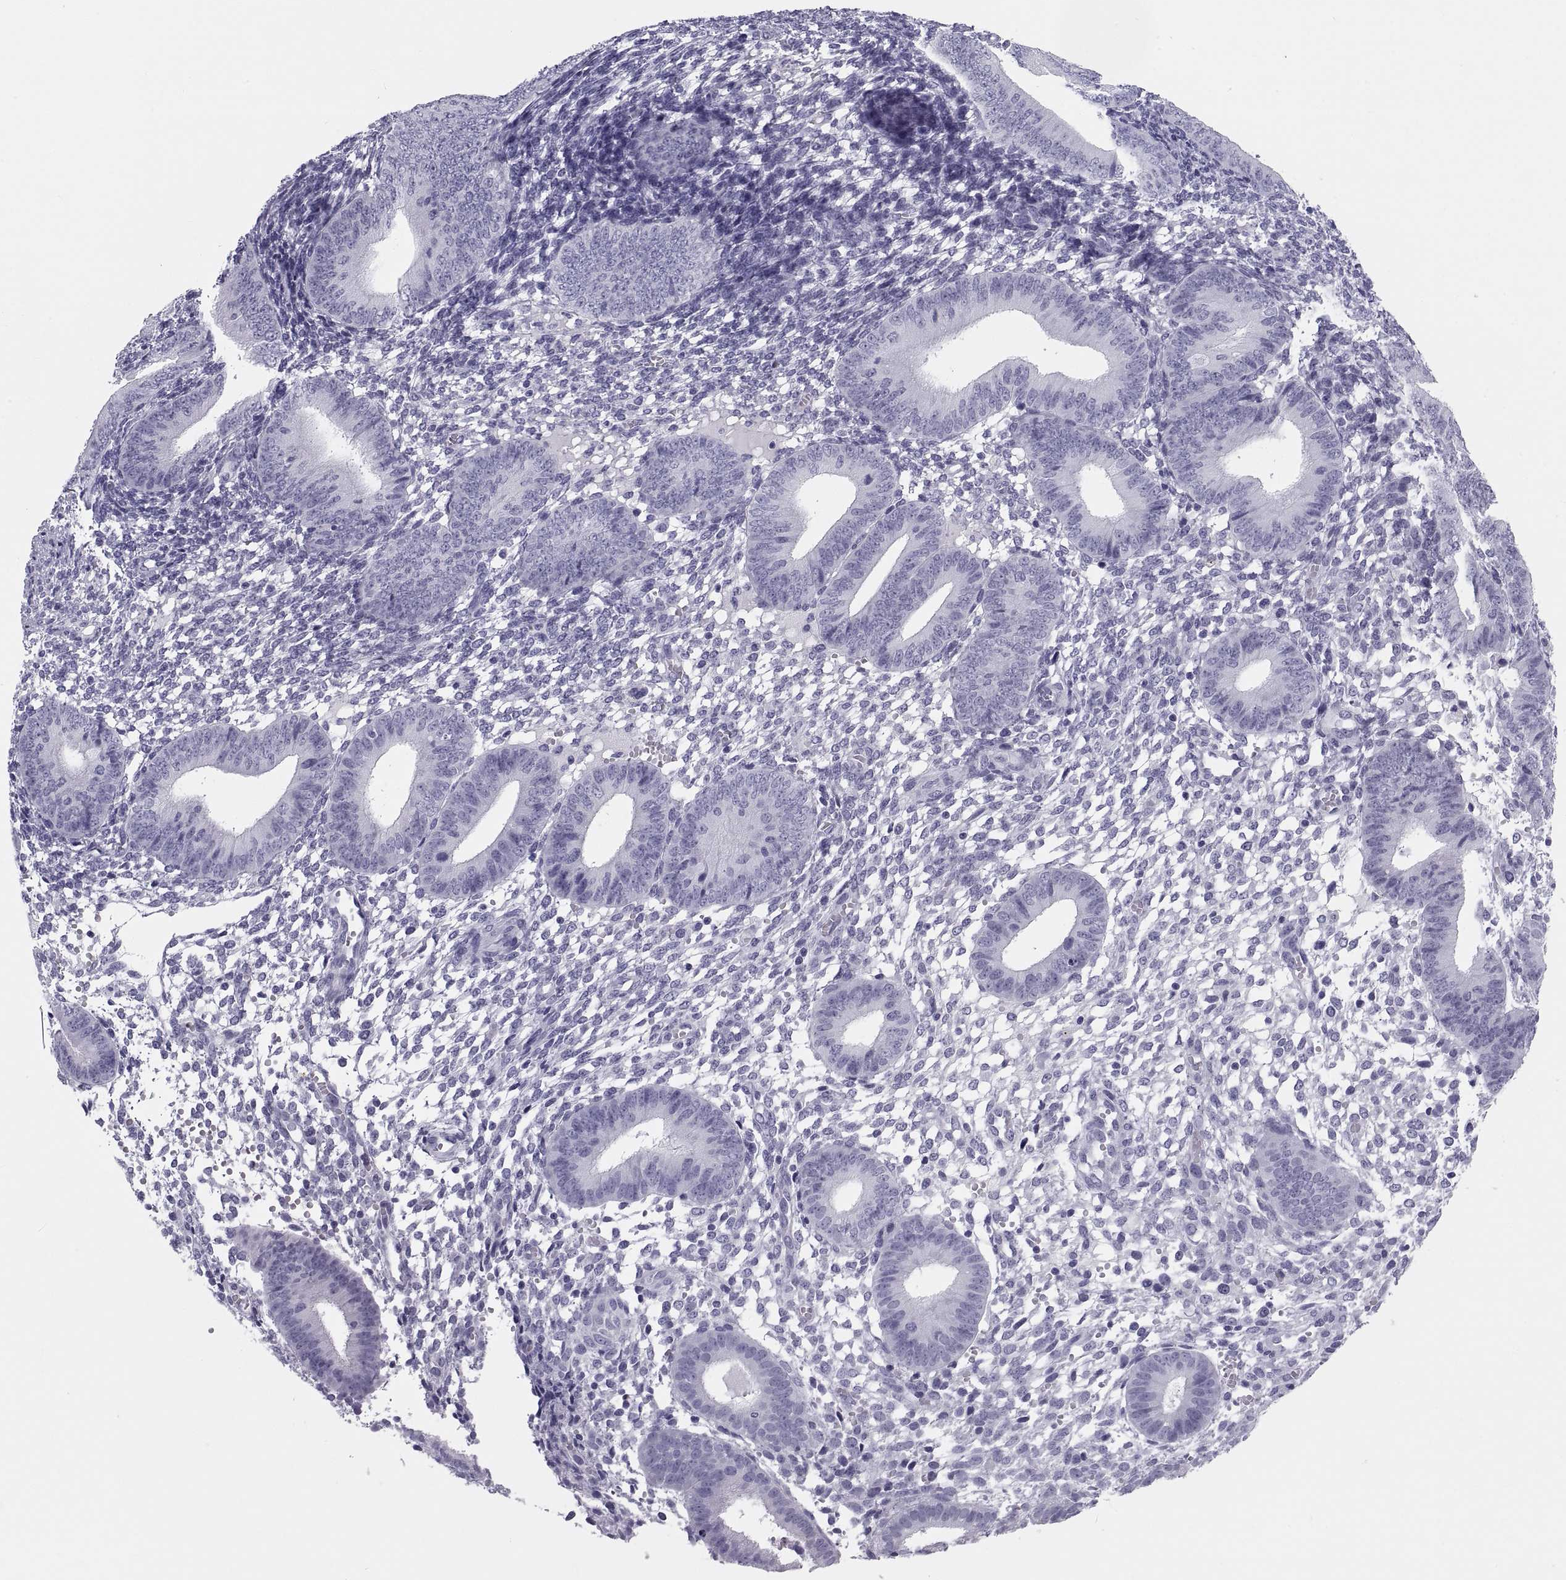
{"staining": {"intensity": "negative", "quantity": "none", "location": "none"}, "tissue": "endometrium", "cell_type": "Cells in endometrial stroma", "image_type": "normal", "snomed": [{"axis": "morphology", "description": "Normal tissue, NOS"}, {"axis": "topography", "description": "Endometrium"}], "caption": "Immunohistochemical staining of benign human endometrium demonstrates no significant positivity in cells in endometrial stroma. The staining was performed using DAB (3,3'-diaminobenzidine) to visualize the protein expression in brown, while the nuclei were stained in blue with hematoxylin (Magnification: 20x).", "gene": "DEFB129", "patient": {"sex": "female", "age": 39}}